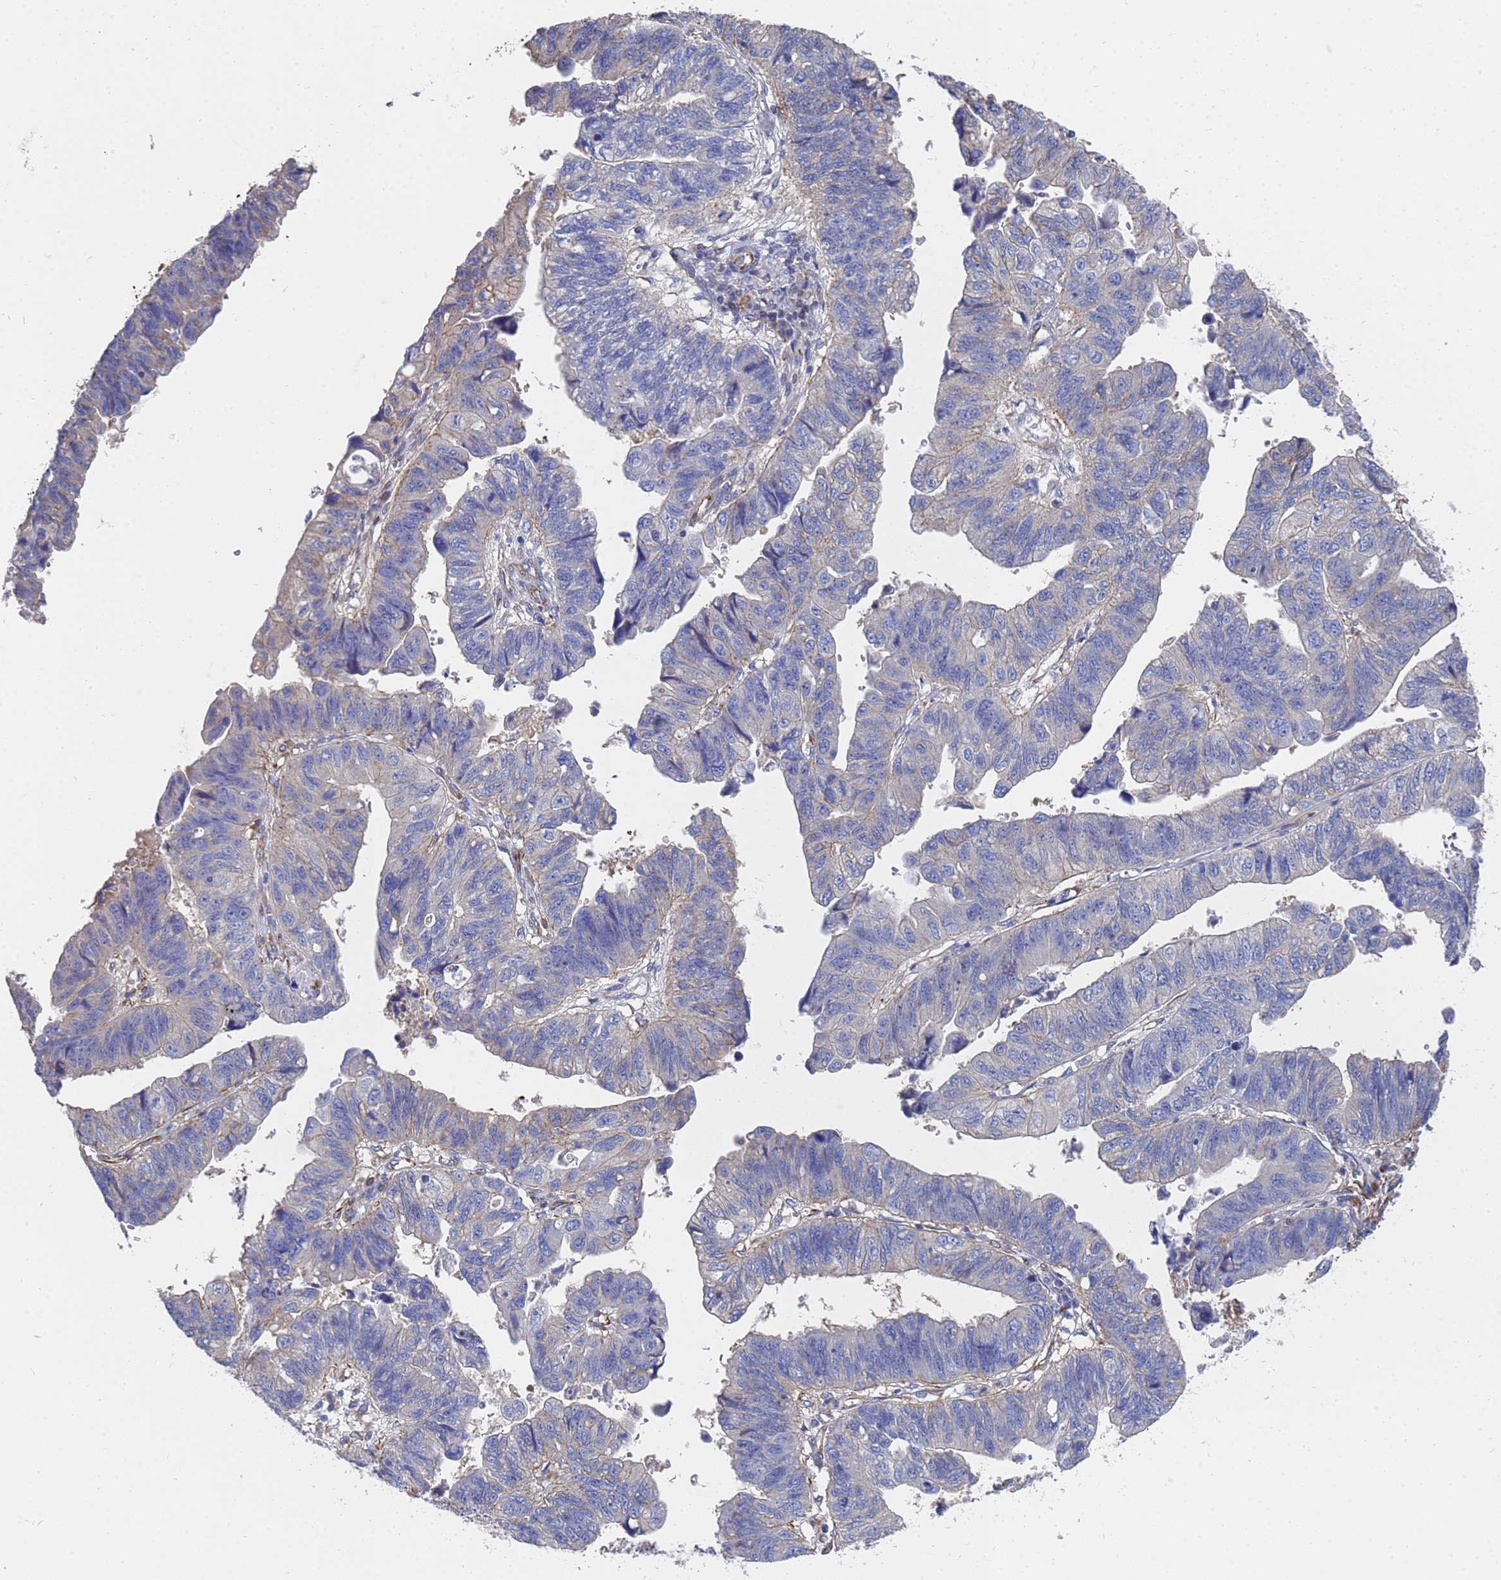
{"staining": {"intensity": "negative", "quantity": "none", "location": "none"}, "tissue": "stomach cancer", "cell_type": "Tumor cells", "image_type": "cancer", "snomed": [{"axis": "morphology", "description": "Adenocarcinoma, NOS"}, {"axis": "topography", "description": "Stomach"}], "caption": "Immunohistochemical staining of stomach cancer (adenocarcinoma) displays no significant expression in tumor cells. Brightfield microscopy of immunohistochemistry stained with DAB (3,3'-diaminobenzidine) (brown) and hematoxylin (blue), captured at high magnification.", "gene": "SYT13", "patient": {"sex": "male", "age": 59}}